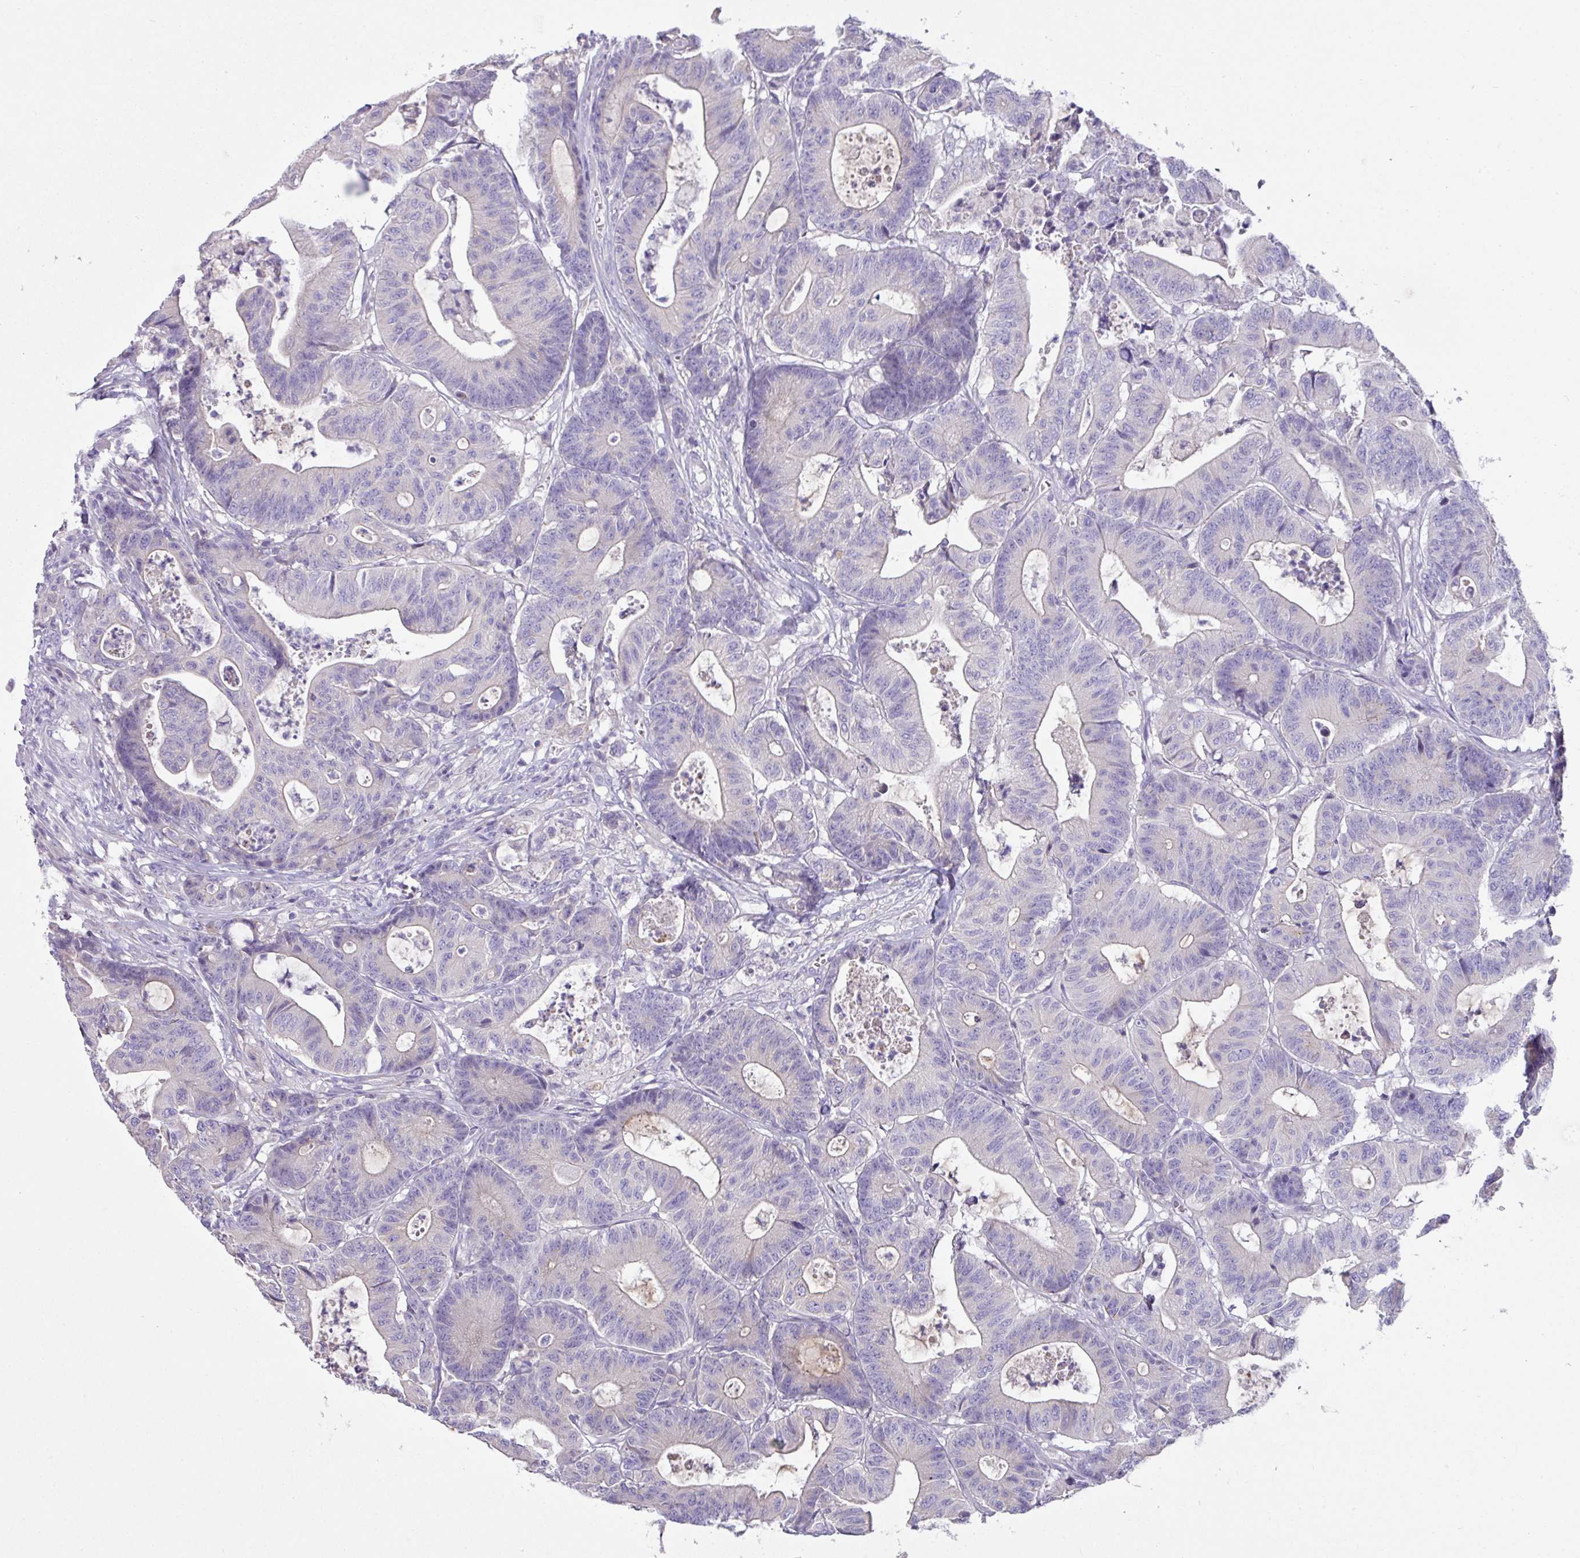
{"staining": {"intensity": "negative", "quantity": "none", "location": "none"}, "tissue": "colorectal cancer", "cell_type": "Tumor cells", "image_type": "cancer", "snomed": [{"axis": "morphology", "description": "Adenocarcinoma, NOS"}, {"axis": "topography", "description": "Colon"}], "caption": "Immunohistochemical staining of human colorectal adenocarcinoma reveals no significant staining in tumor cells.", "gene": "OR6C6", "patient": {"sex": "female", "age": 84}}